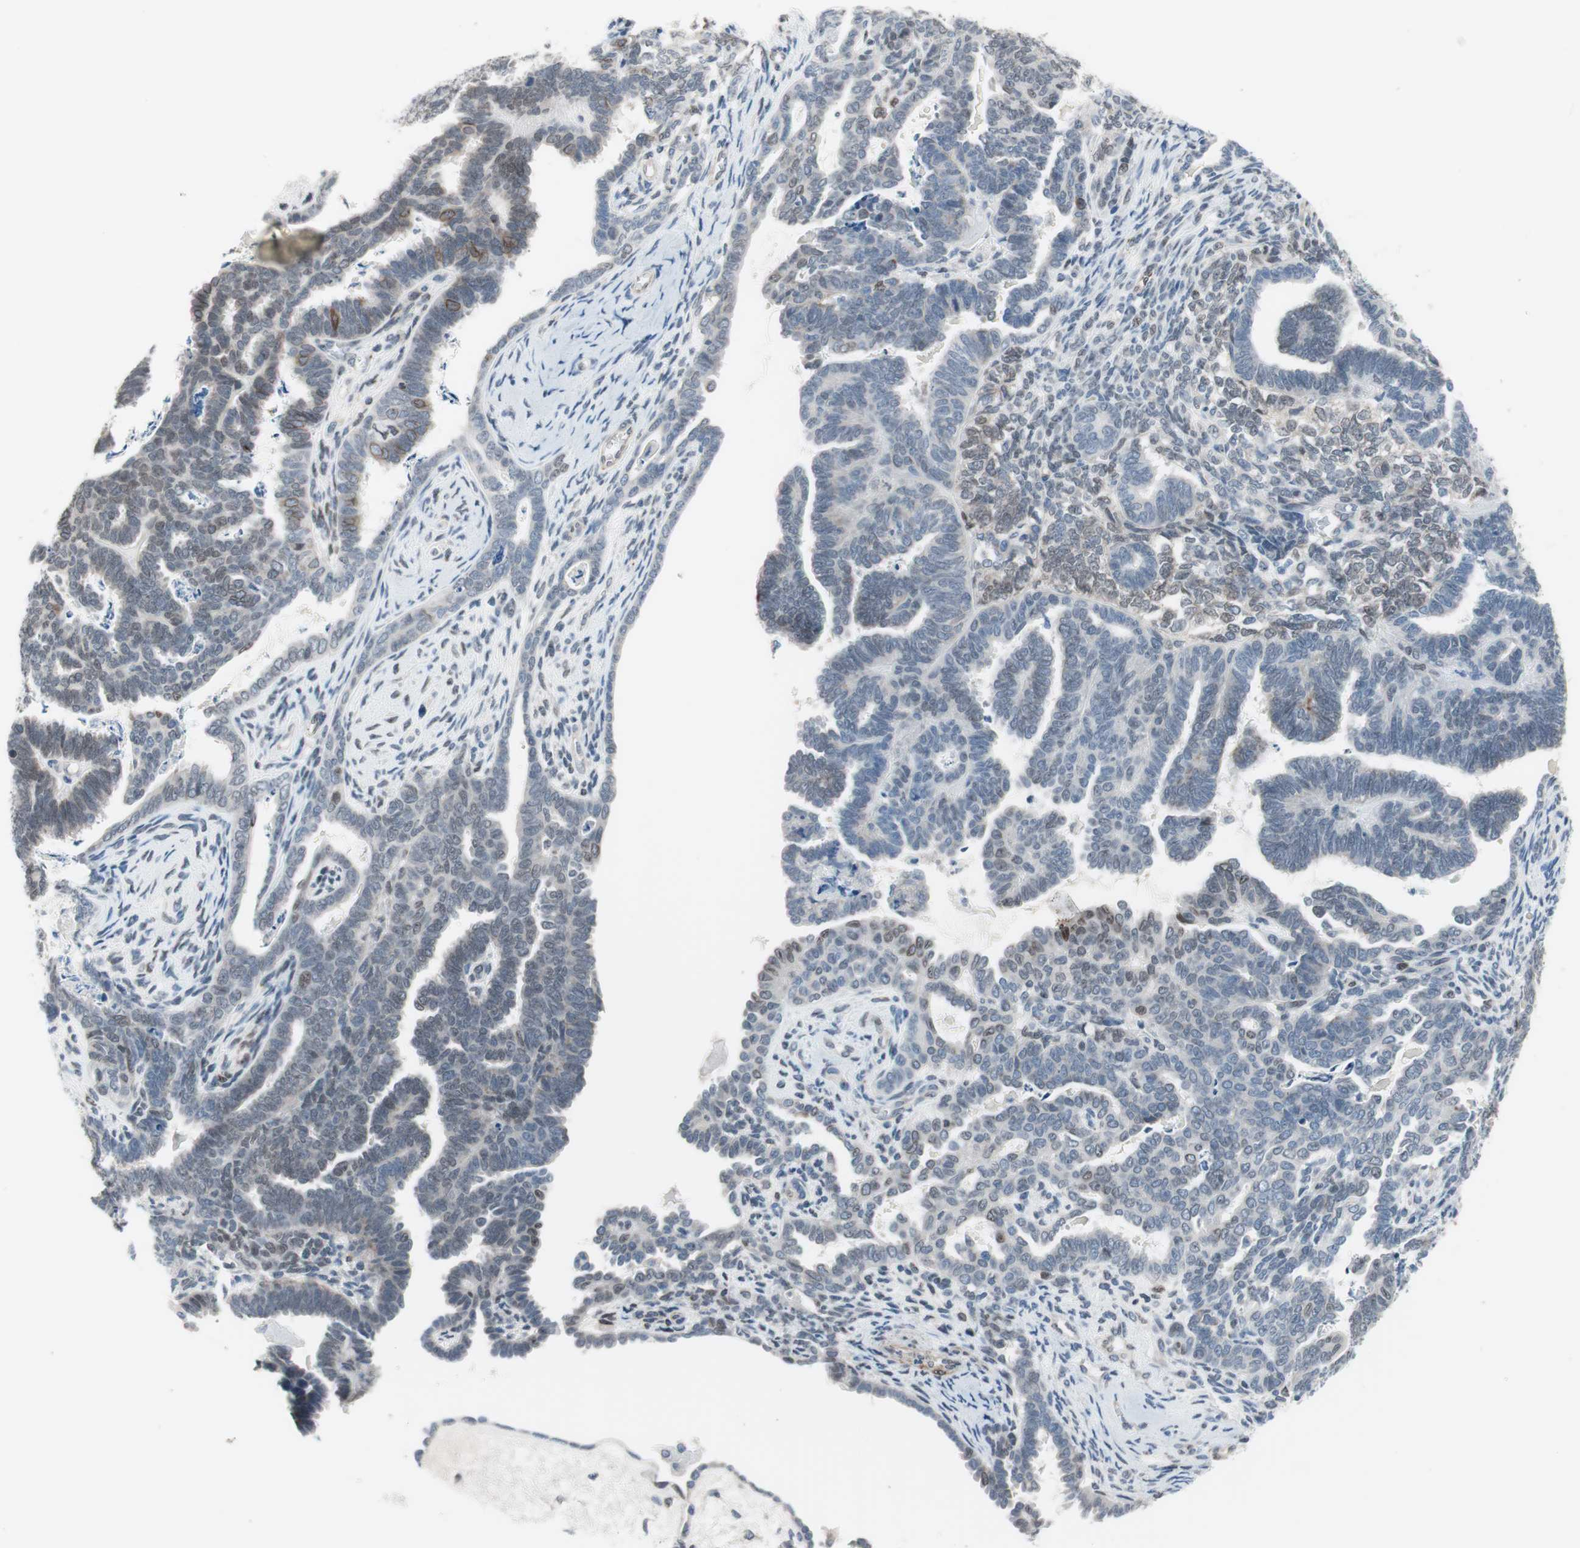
{"staining": {"intensity": "negative", "quantity": "none", "location": "none"}, "tissue": "endometrial cancer", "cell_type": "Tumor cells", "image_type": "cancer", "snomed": [{"axis": "morphology", "description": "Neoplasm, malignant, NOS"}, {"axis": "topography", "description": "Endometrium"}], "caption": "Tumor cells are negative for brown protein staining in endometrial cancer. (DAB (3,3'-diaminobenzidine) immunohistochemistry visualized using brightfield microscopy, high magnification).", "gene": "ARNT2", "patient": {"sex": "female", "age": 74}}